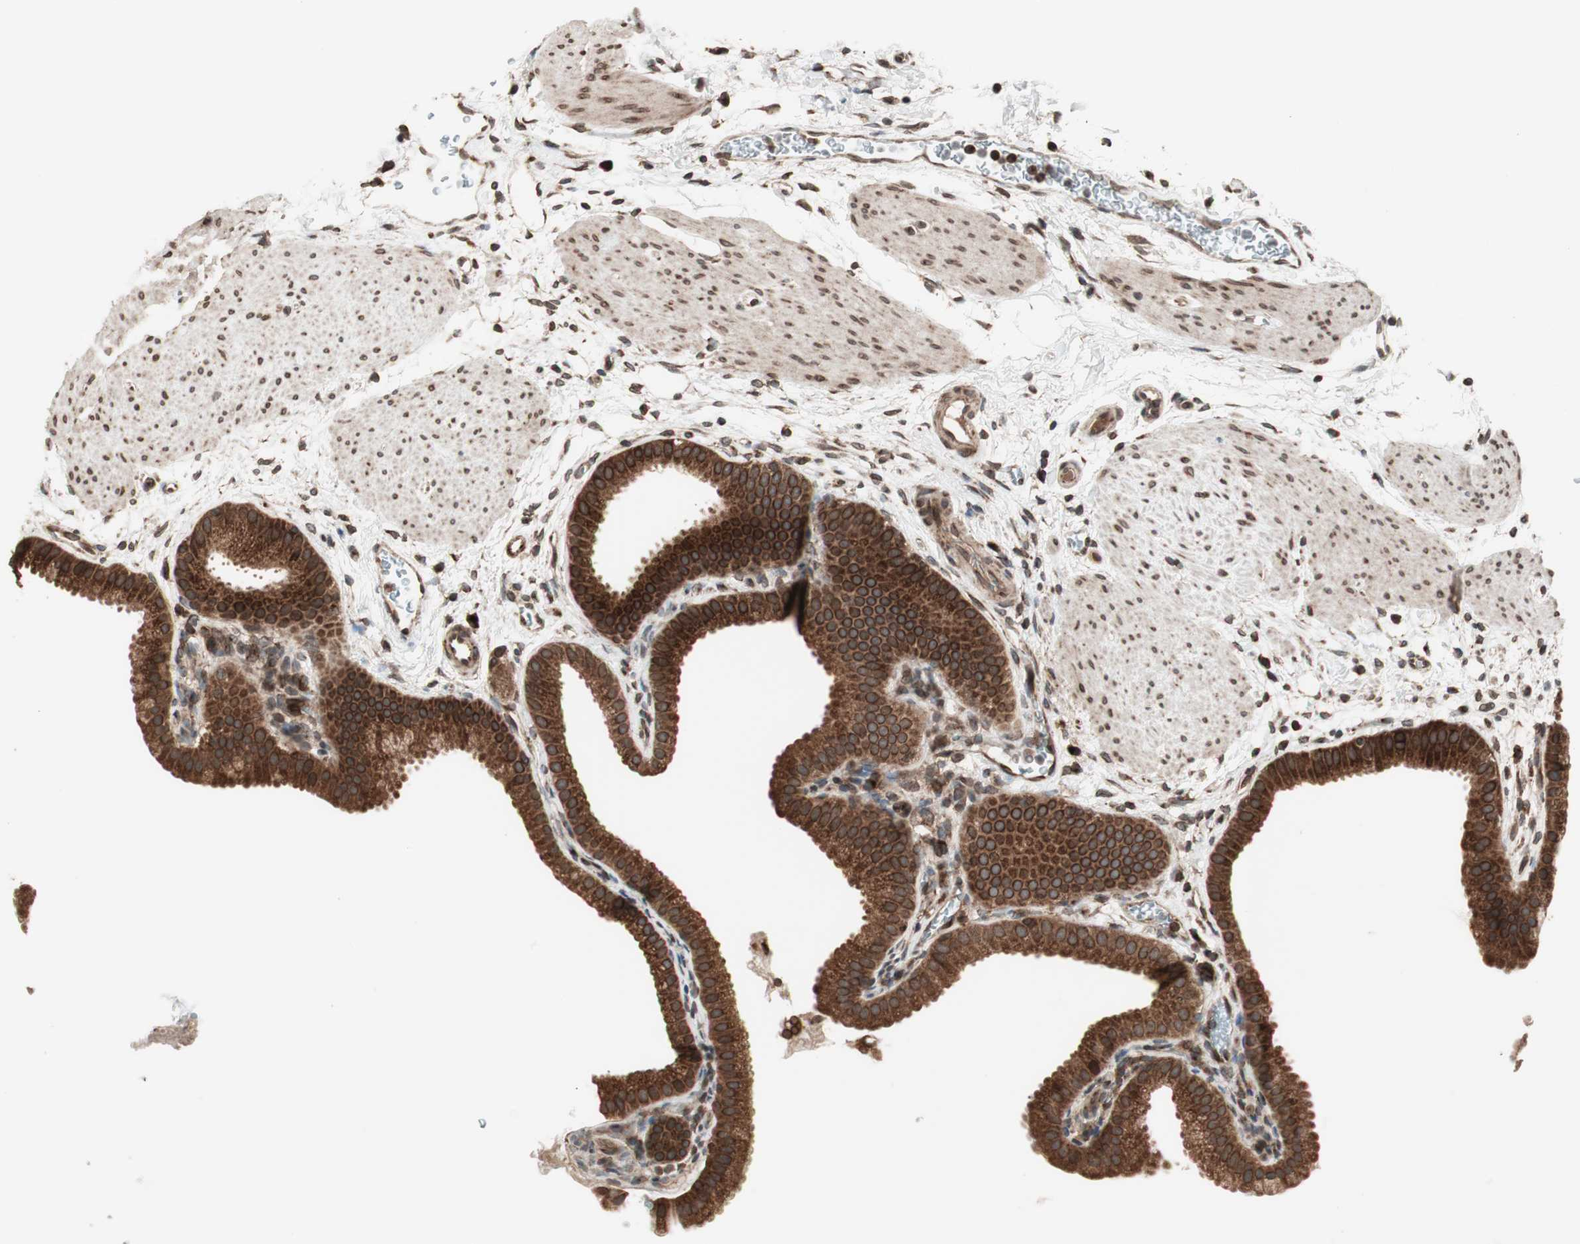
{"staining": {"intensity": "strong", "quantity": ">75%", "location": "cytoplasmic/membranous,nuclear"}, "tissue": "gallbladder", "cell_type": "Glandular cells", "image_type": "normal", "snomed": [{"axis": "morphology", "description": "Normal tissue, NOS"}, {"axis": "topography", "description": "Gallbladder"}], "caption": "Gallbladder stained for a protein (brown) exhibits strong cytoplasmic/membranous,nuclear positive positivity in about >75% of glandular cells.", "gene": "NUP62", "patient": {"sex": "female", "age": 64}}